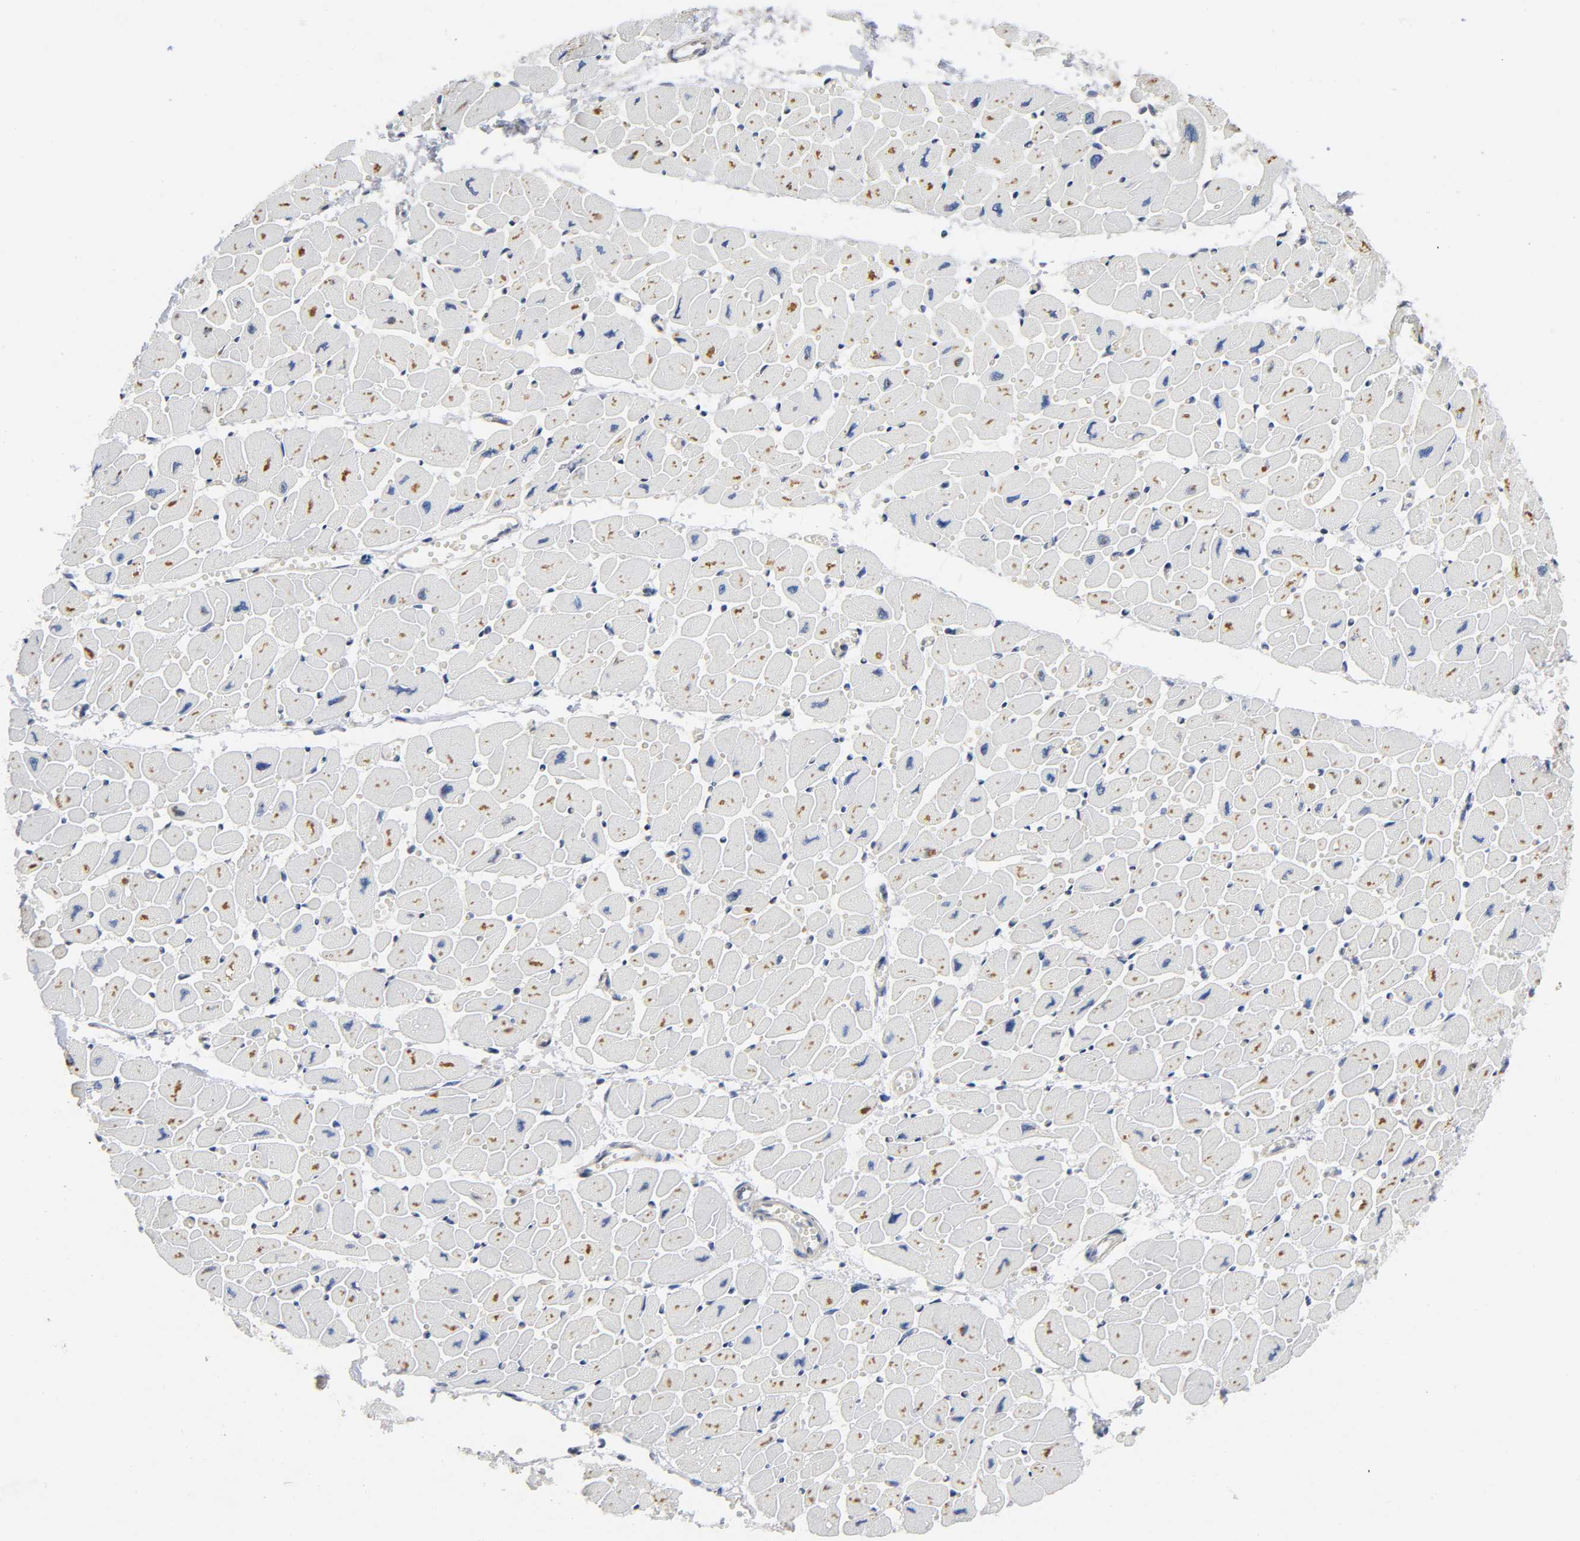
{"staining": {"intensity": "moderate", "quantity": "<25%", "location": "cytoplasmic/membranous"}, "tissue": "heart muscle", "cell_type": "Cardiomyocytes", "image_type": "normal", "snomed": [{"axis": "morphology", "description": "Normal tissue, NOS"}, {"axis": "topography", "description": "Heart"}], "caption": "Immunohistochemical staining of unremarkable human heart muscle exhibits <25% levels of moderate cytoplasmic/membranous protein staining in about <25% of cardiomyocytes. (DAB (3,3'-diaminobenzidine) IHC, brown staining for protein, blue staining for nuclei).", "gene": "HDAC6", "patient": {"sex": "female", "age": 54}}